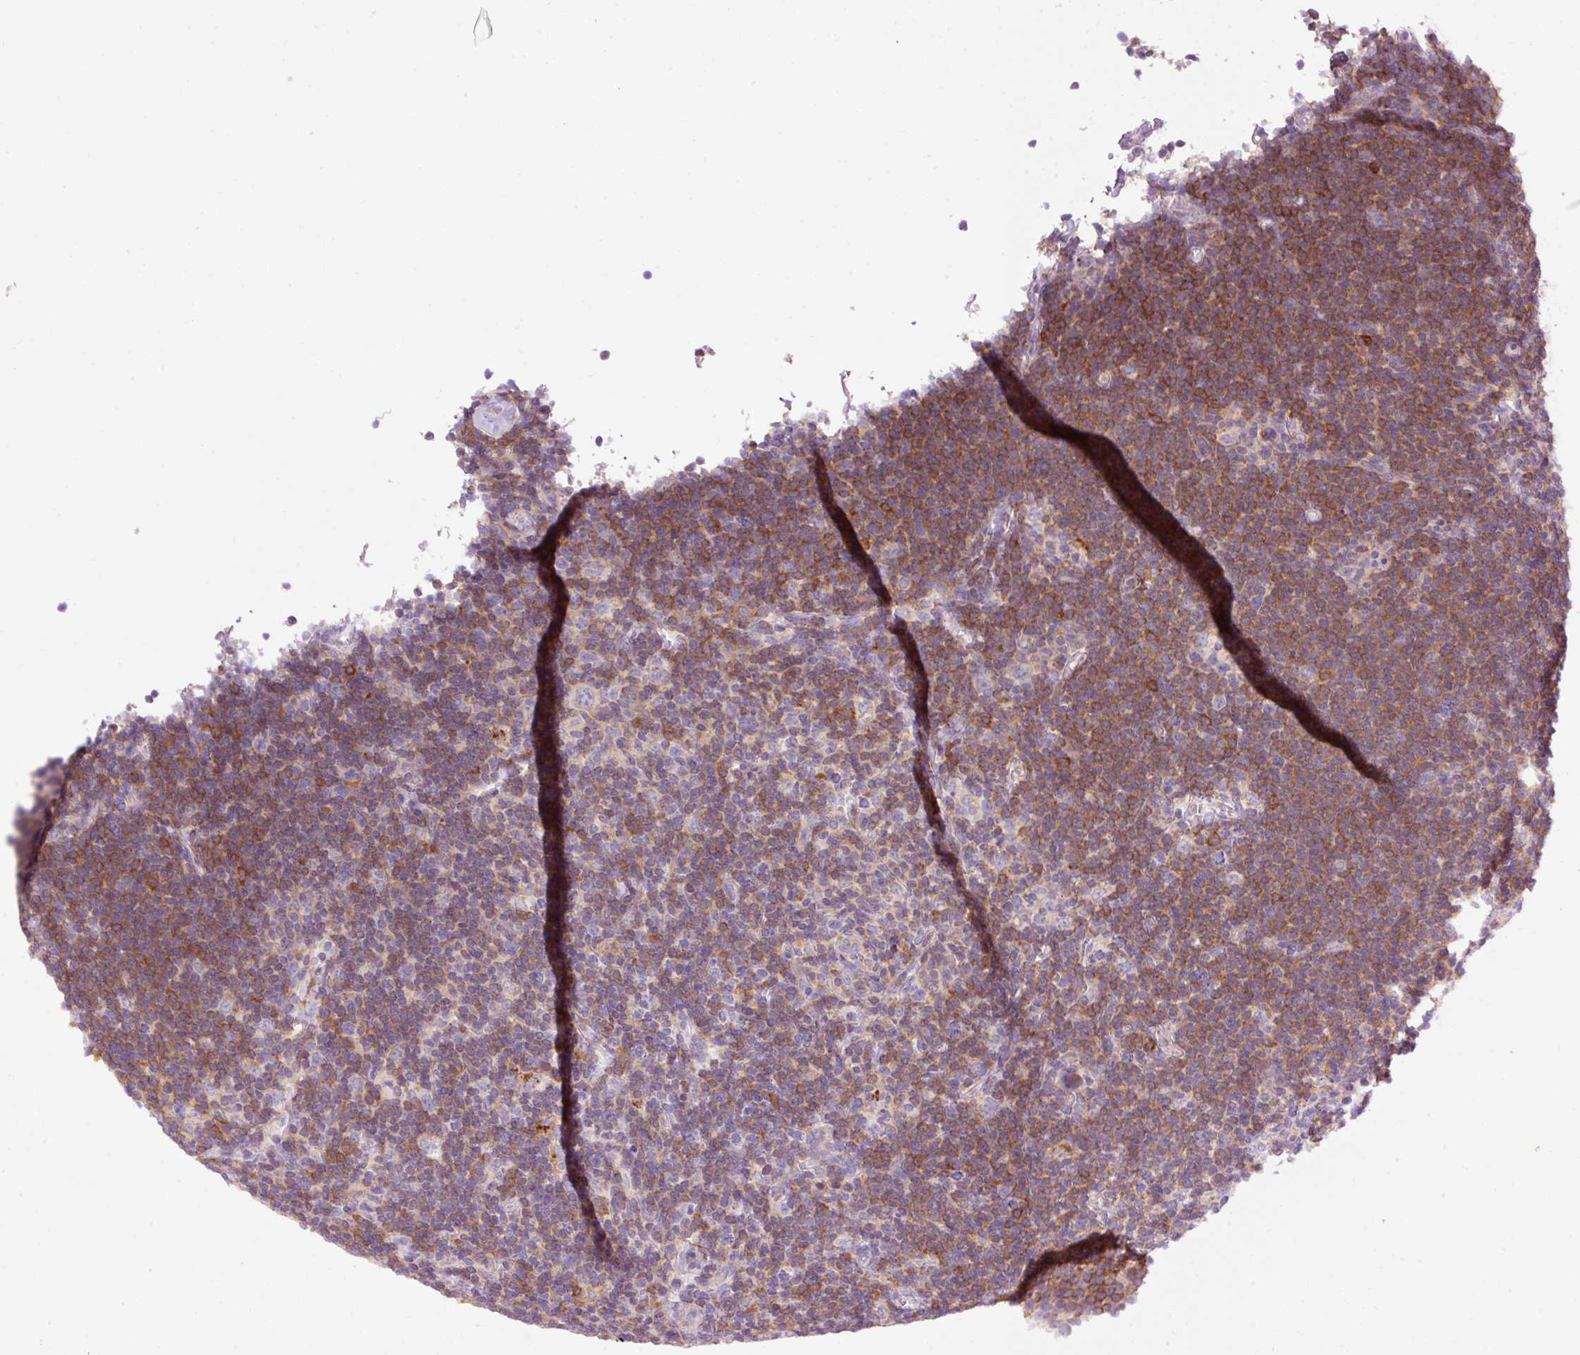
{"staining": {"intensity": "negative", "quantity": "none", "location": "none"}, "tissue": "lymphoma", "cell_type": "Tumor cells", "image_type": "cancer", "snomed": [{"axis": "morphology", "description": "Hodgkin's disease, NOS"}, {"axis": "topography", "description": "Lymph node"}], "caption": "DAB immunohistochemical staining of human Hodgkin's disease displays no significant positivity in tumor cells.", "gene": "CD83", "patient": {"sex": "female", "age": 57}}